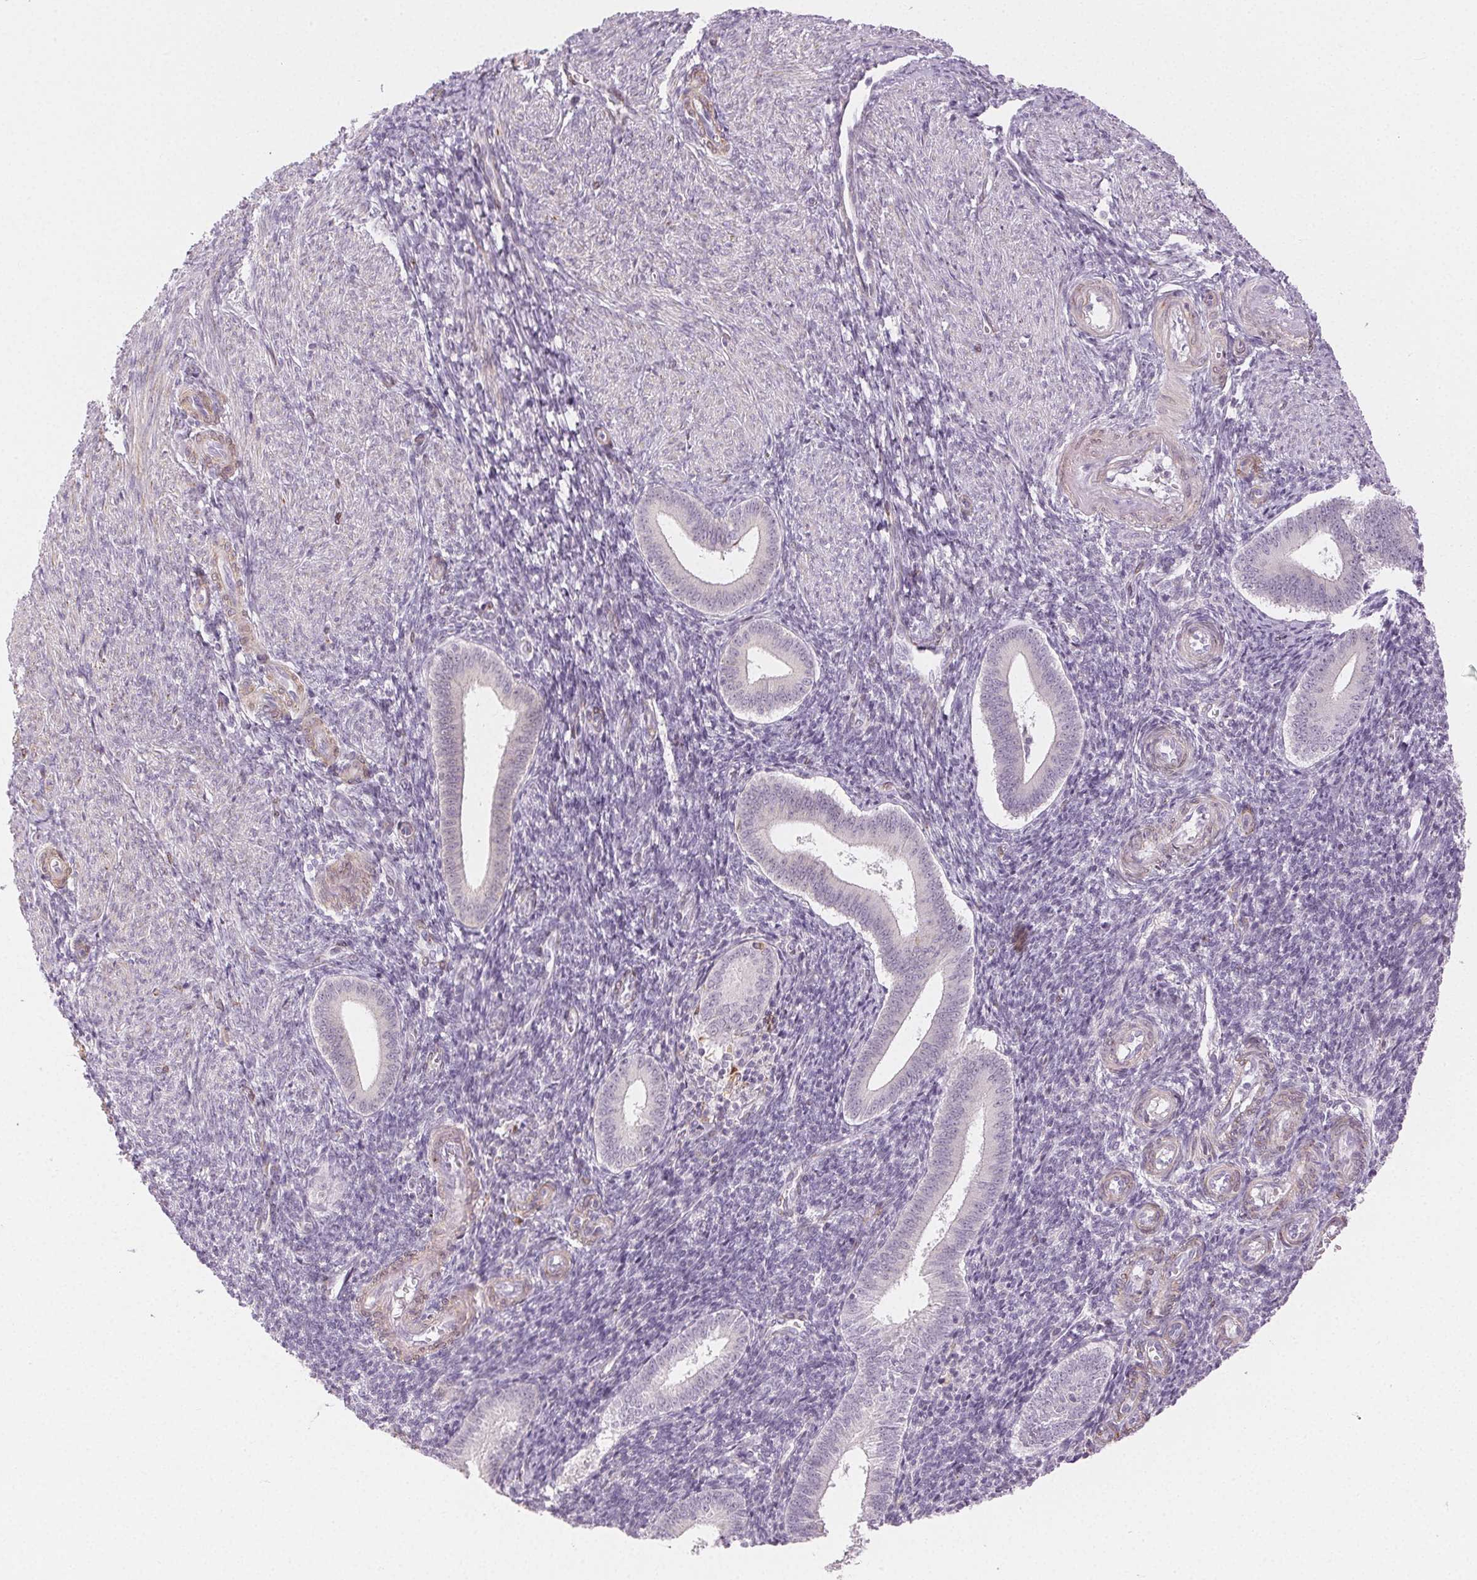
{"staining": {"intensity": "negative", "quantity": "none", "location": "none"}, "tissue": "endometrium", "cell_type": "Cells in endometrial stroma", "image_type": "normal", "snomed": [{"axis": "morphology", "description": "Normal tissue, NOS"}, {"axis": "topography", "description": "Endometrium"}], "caption": "Photomicrograph shows no protein expression in cells in endometrial stroma of normal endometrium. (Stains: DAB (3,3'-diaminobenzidine) IHC with hematoxylin counter stain, Microscopy: brightfield microscopy at high magnification).", "gene": "RPGRIP1", "patient": {"sex": "female", "age": 25}}